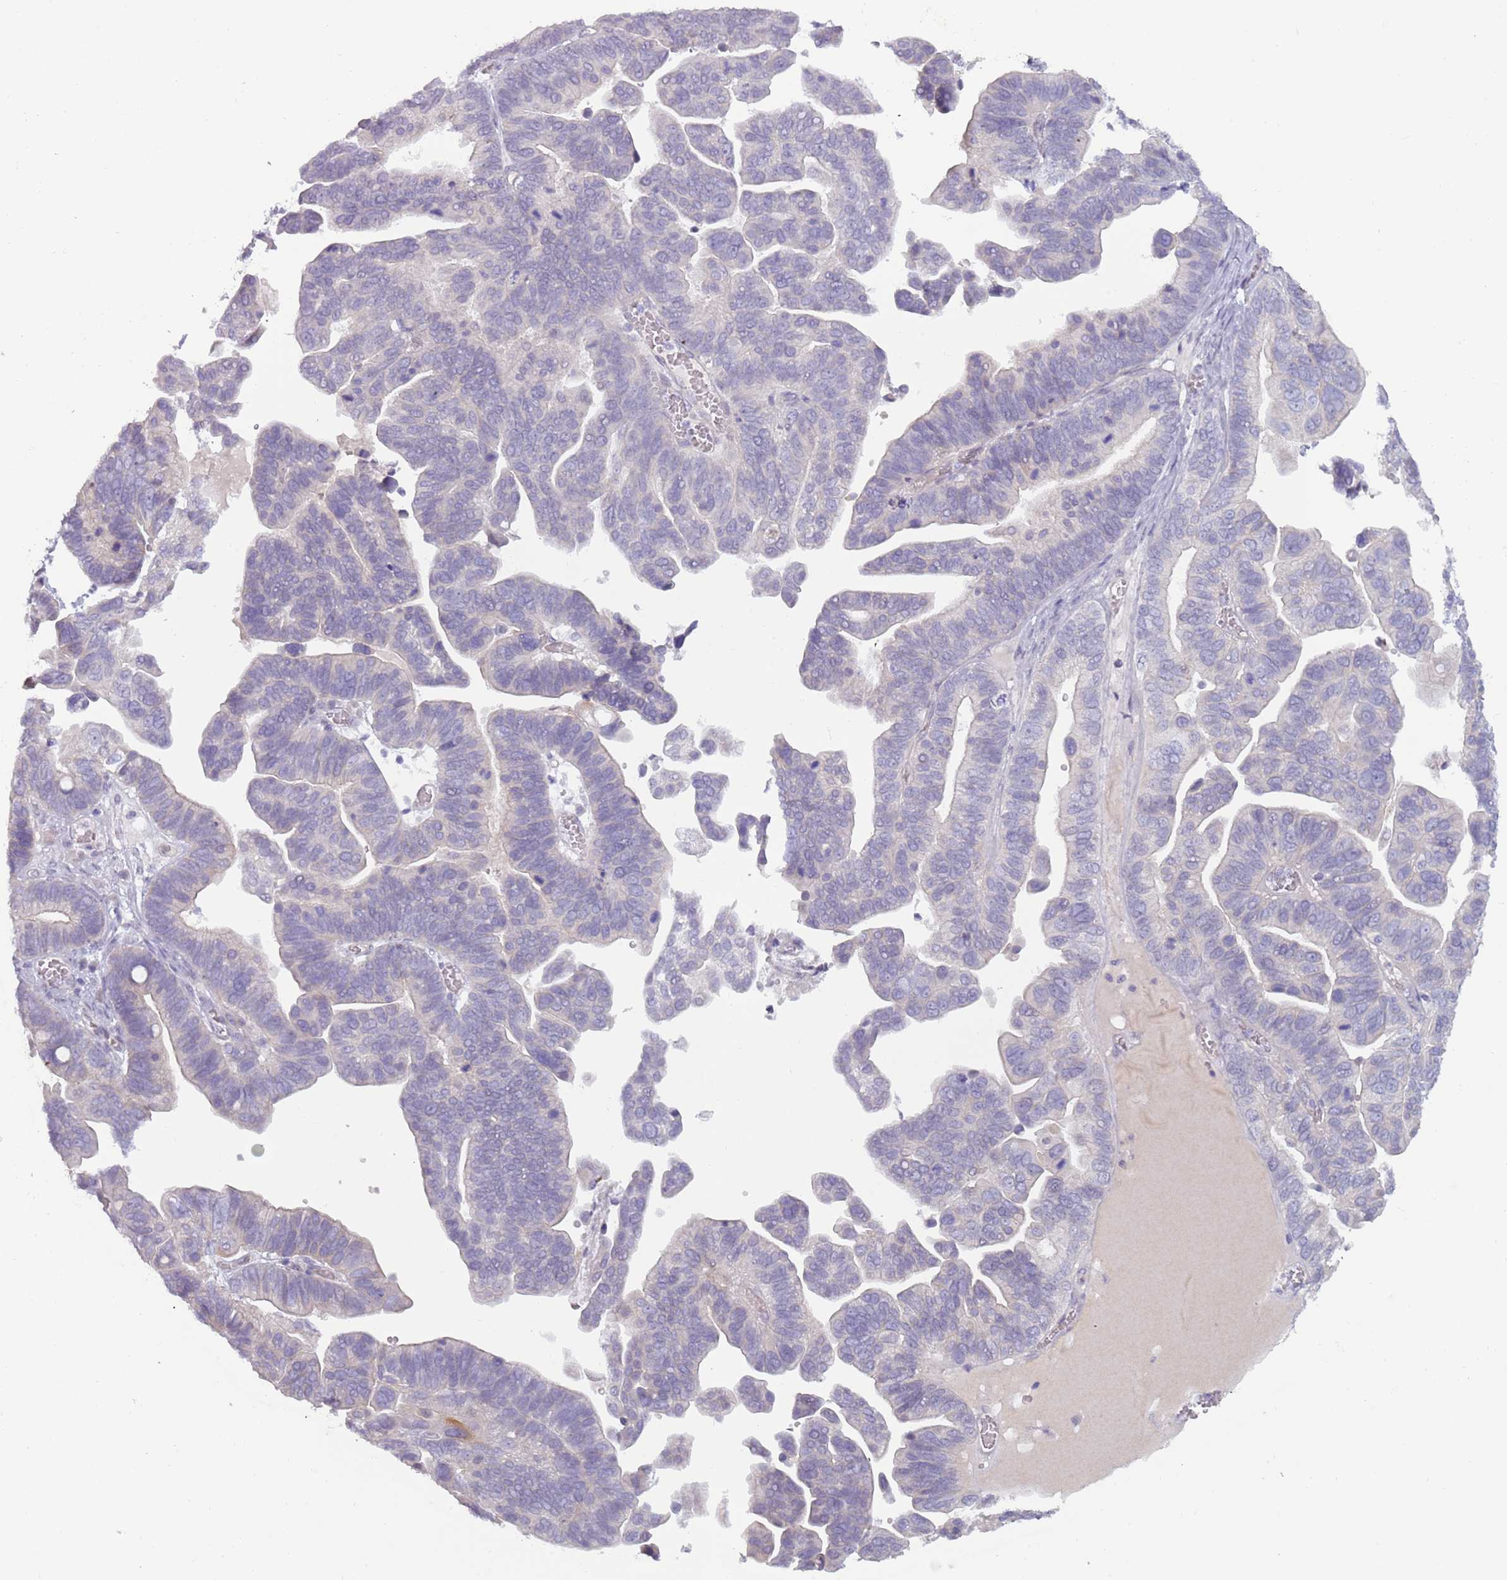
{"staining": {"intensity": "negative", "quantity": "none", "location": "none"}, "tissue": "ovarian cancer", "cell_type": "Tumor cells", "image_type": "cancer", "snomed": [{"axis": "morphology", "description": "Cystadenocarcinoma, serous, NOS"}, {"axis": "topography", "description": "Ovary"}], "caption": "Human ovarian serous cystadenocarcinoma stained for a protein using immunohistochemistry (IHC) reveals no staining in tumor cells.", "gene": "RFX2", "patient": {"sex": "female", "age": 56}}